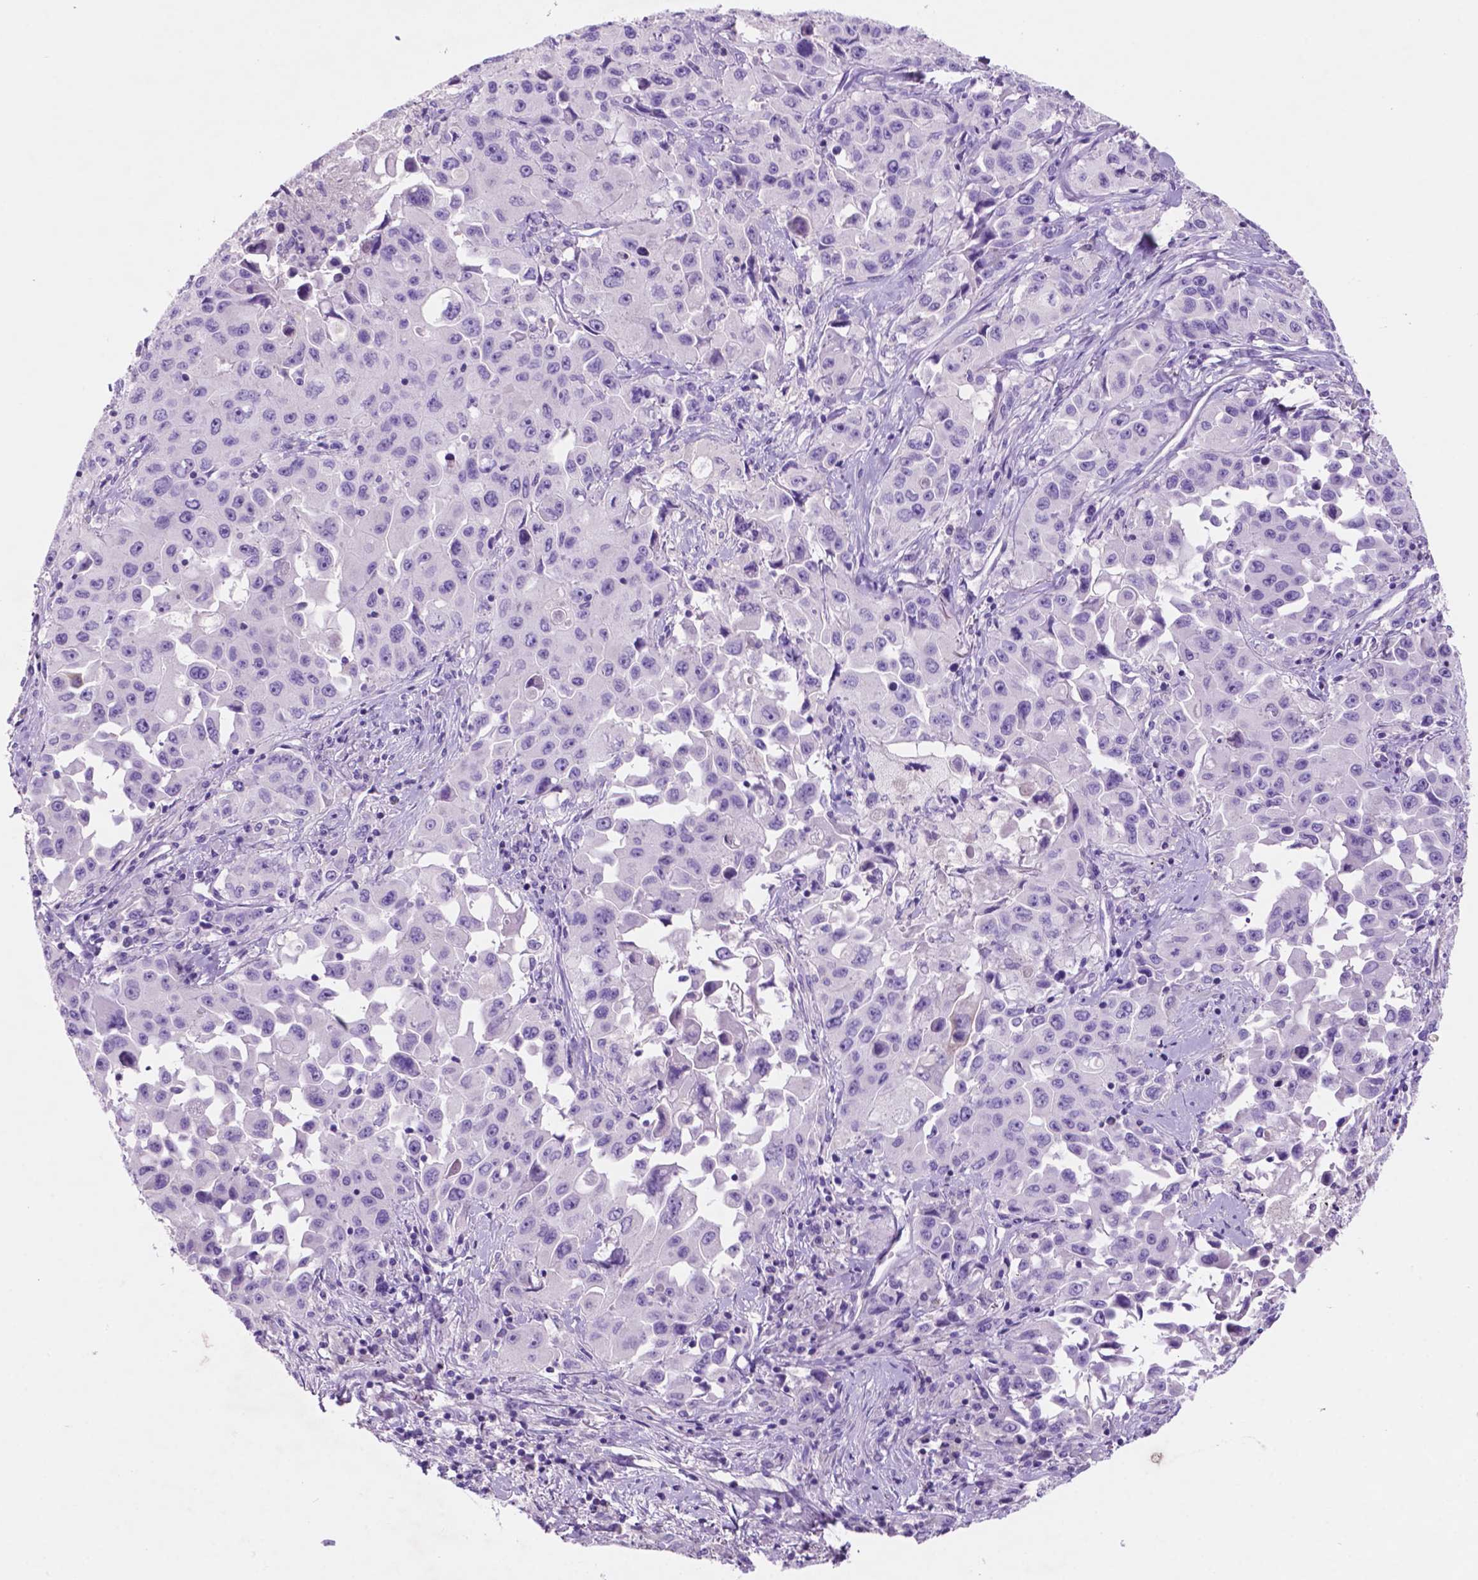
{"staining": {"intensity": "negative", "quantity": "none", "location": "none"}, "tissue": "lung cancer", "cell_type": "Tumor cells", "image_type": "cancer", "snomed": [{"axis": "morphology", "description": "Squamous cell carcinoma, NOS"}, {"axis": "topography", "description": "Lung"}], "caption": "High magnification brightfield microscopy of lung cancer stained with DAB (3,3'-diaminobenzidine) (brown) and counterstained with hematoxylin (blue): tumor cells show no significant staining. (Stains: DAB immunohistochemistry (IHC) with hematoxylin counter stain, Microscopy: brightfield microscopy at high magnification).", "gene": "POU4F1", "patient": {"sex": "male", "age": 63}}